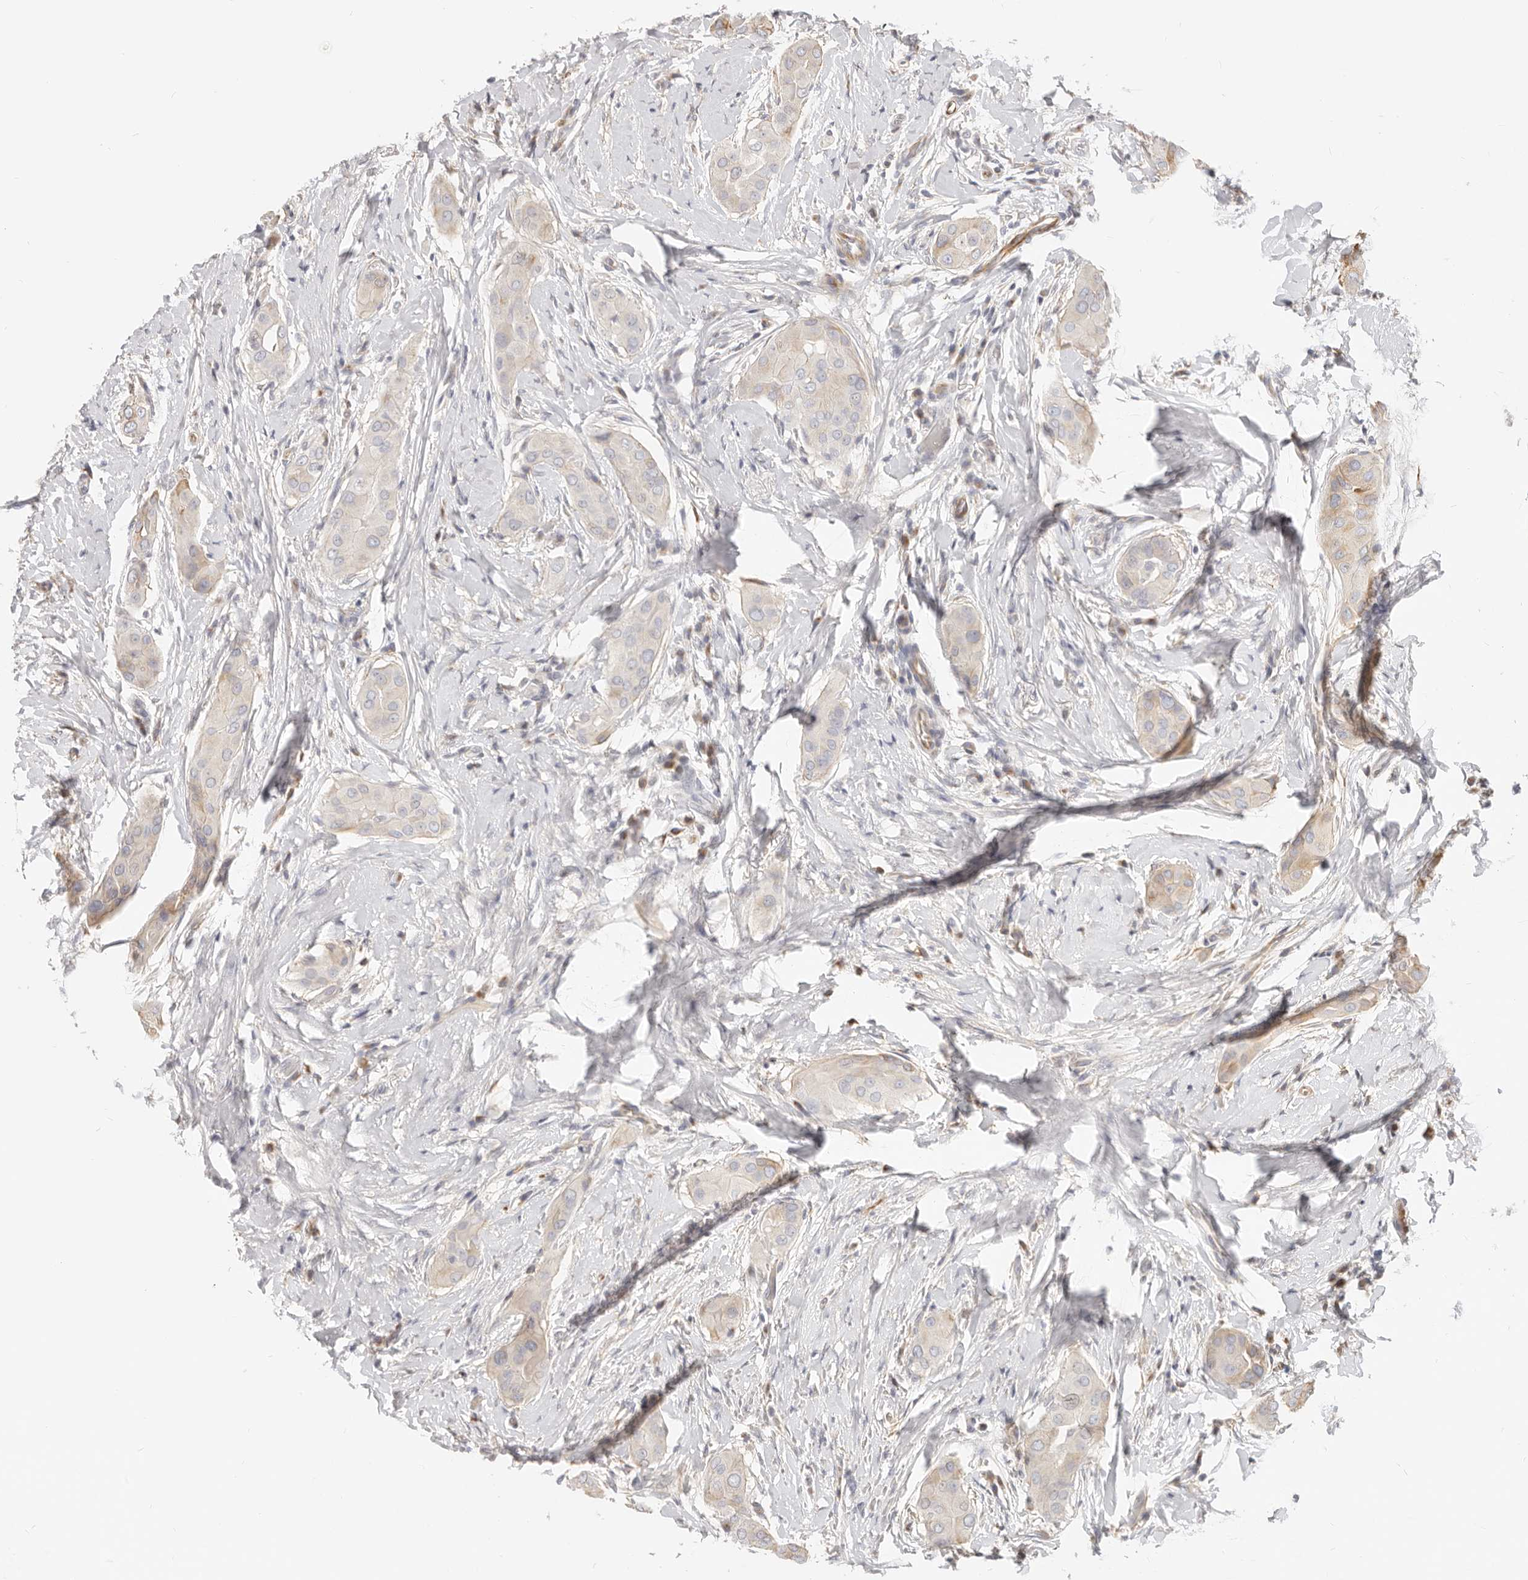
{"staining": {"intensity": "weak", "quantity": "<25%", "location": "cytoplasmic/membranous"}, "tissue": "thyroid cancer", "cell_type": "Tumor cells", "image_type": "cancer", "snomed": [{"axis": "morphology", "description": "Papillary adenocarcinoma, NOS"}, {"axis": "topography", "description": "Thyroid gland"}], "caption": "Tumor cells show no significant staining in thyroid cancer (papillary adenocarcinoma).", "gene": "DTNBP1", "patient": {"sex": "male", "age": 33}}